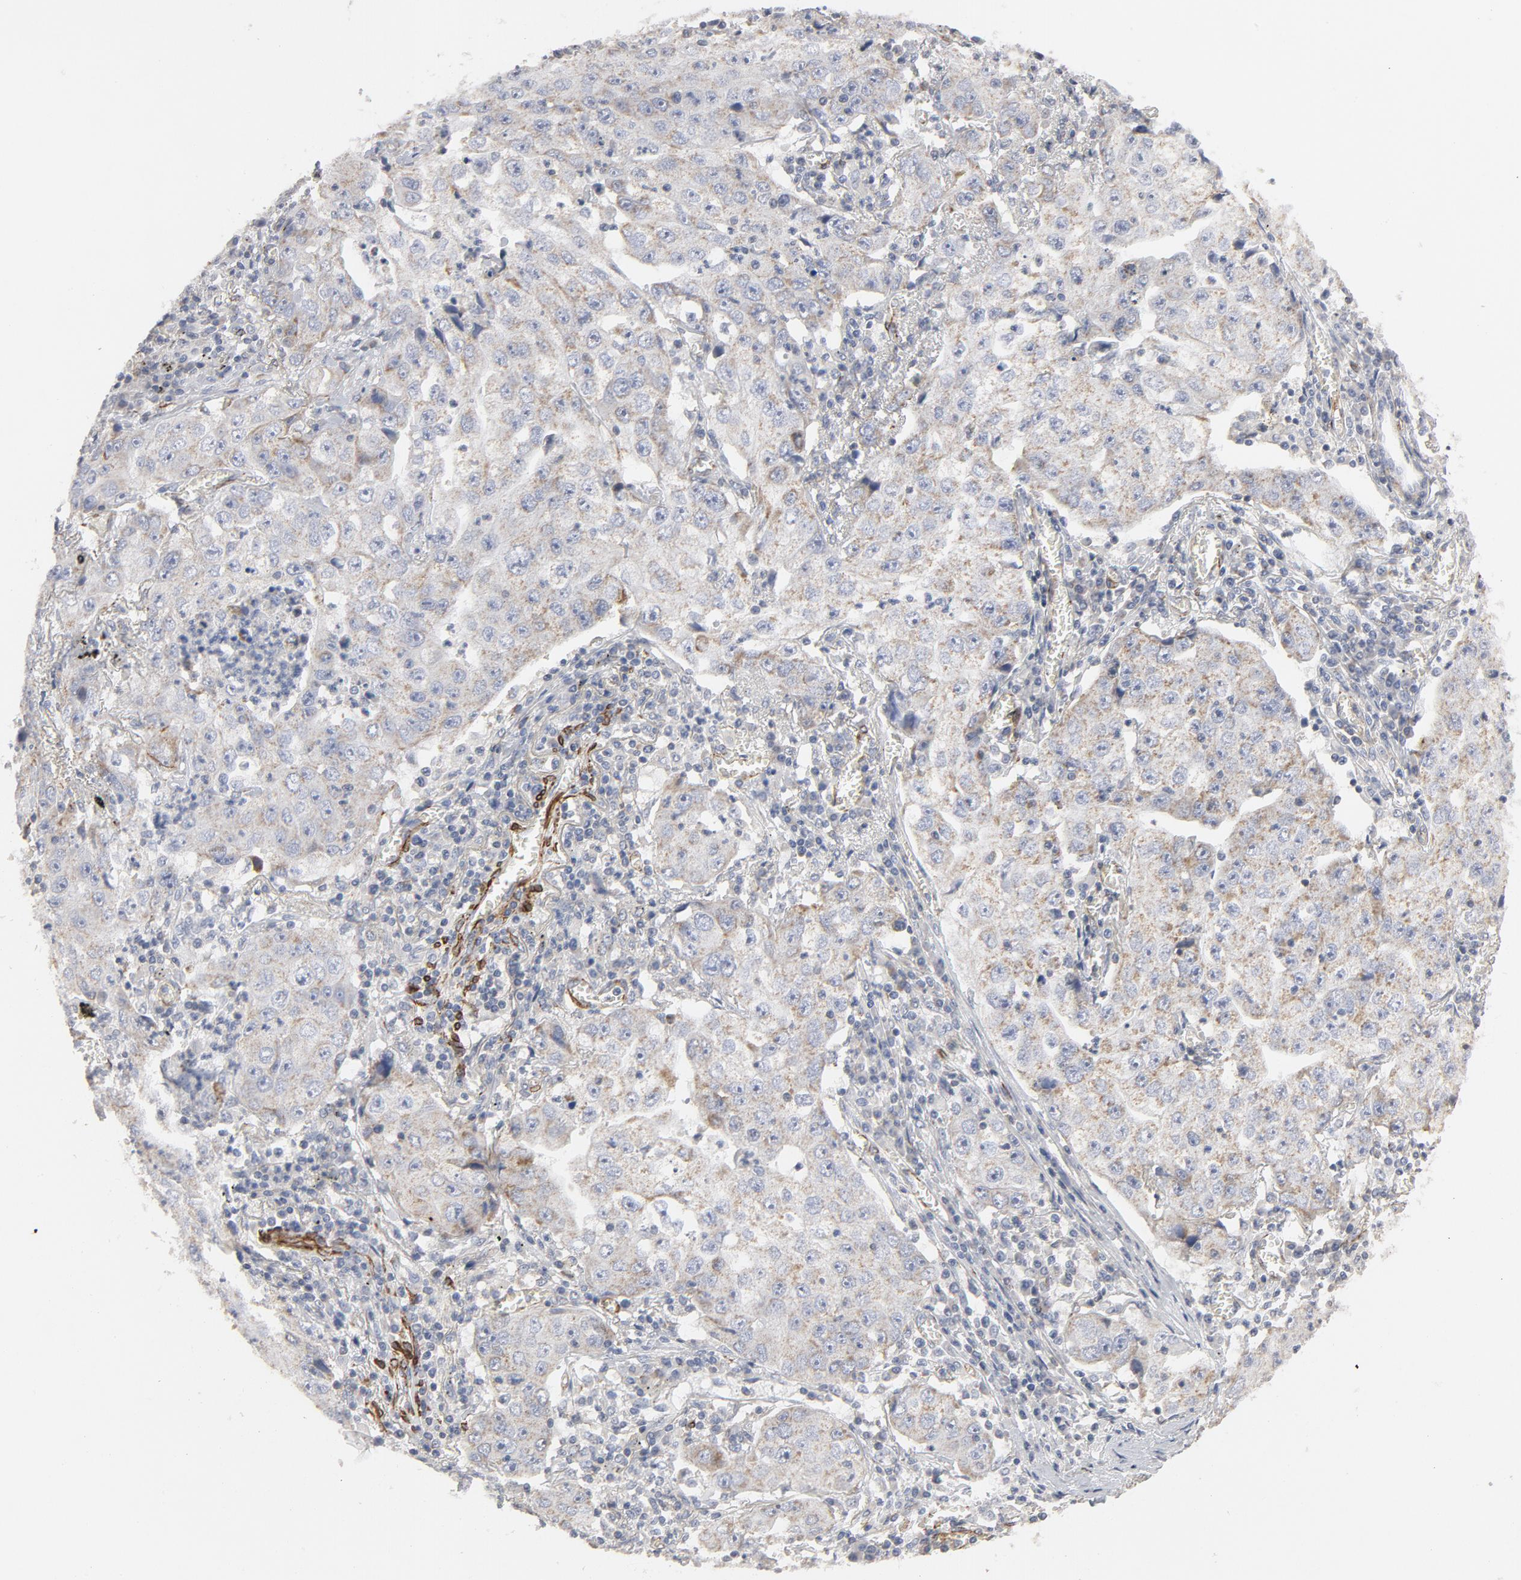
{"staining": {"intensity": "weak", "quantity": "<25%", "location": "cytoplasmic/membranous"}, "tissue": "lung cancer", "cell_type": "Tumor cells", "image_type": "cancer", "snomed": [{"axis": "morphology", "description": "Squamous cell carcinoma, NOS"}, {"axis": "topography", "description": "Lung"}], "caption": "A photomicrograph of lung cancer (squamous cell carcinoma) stained for a protein exhibits no brown staining in tumor cells. The staining is performed using DAB brown chromogen with nuclei counter-stained in using hematoxylin.", "gene": "GNG2", "patient": {"sex": "male", "age": 64}}